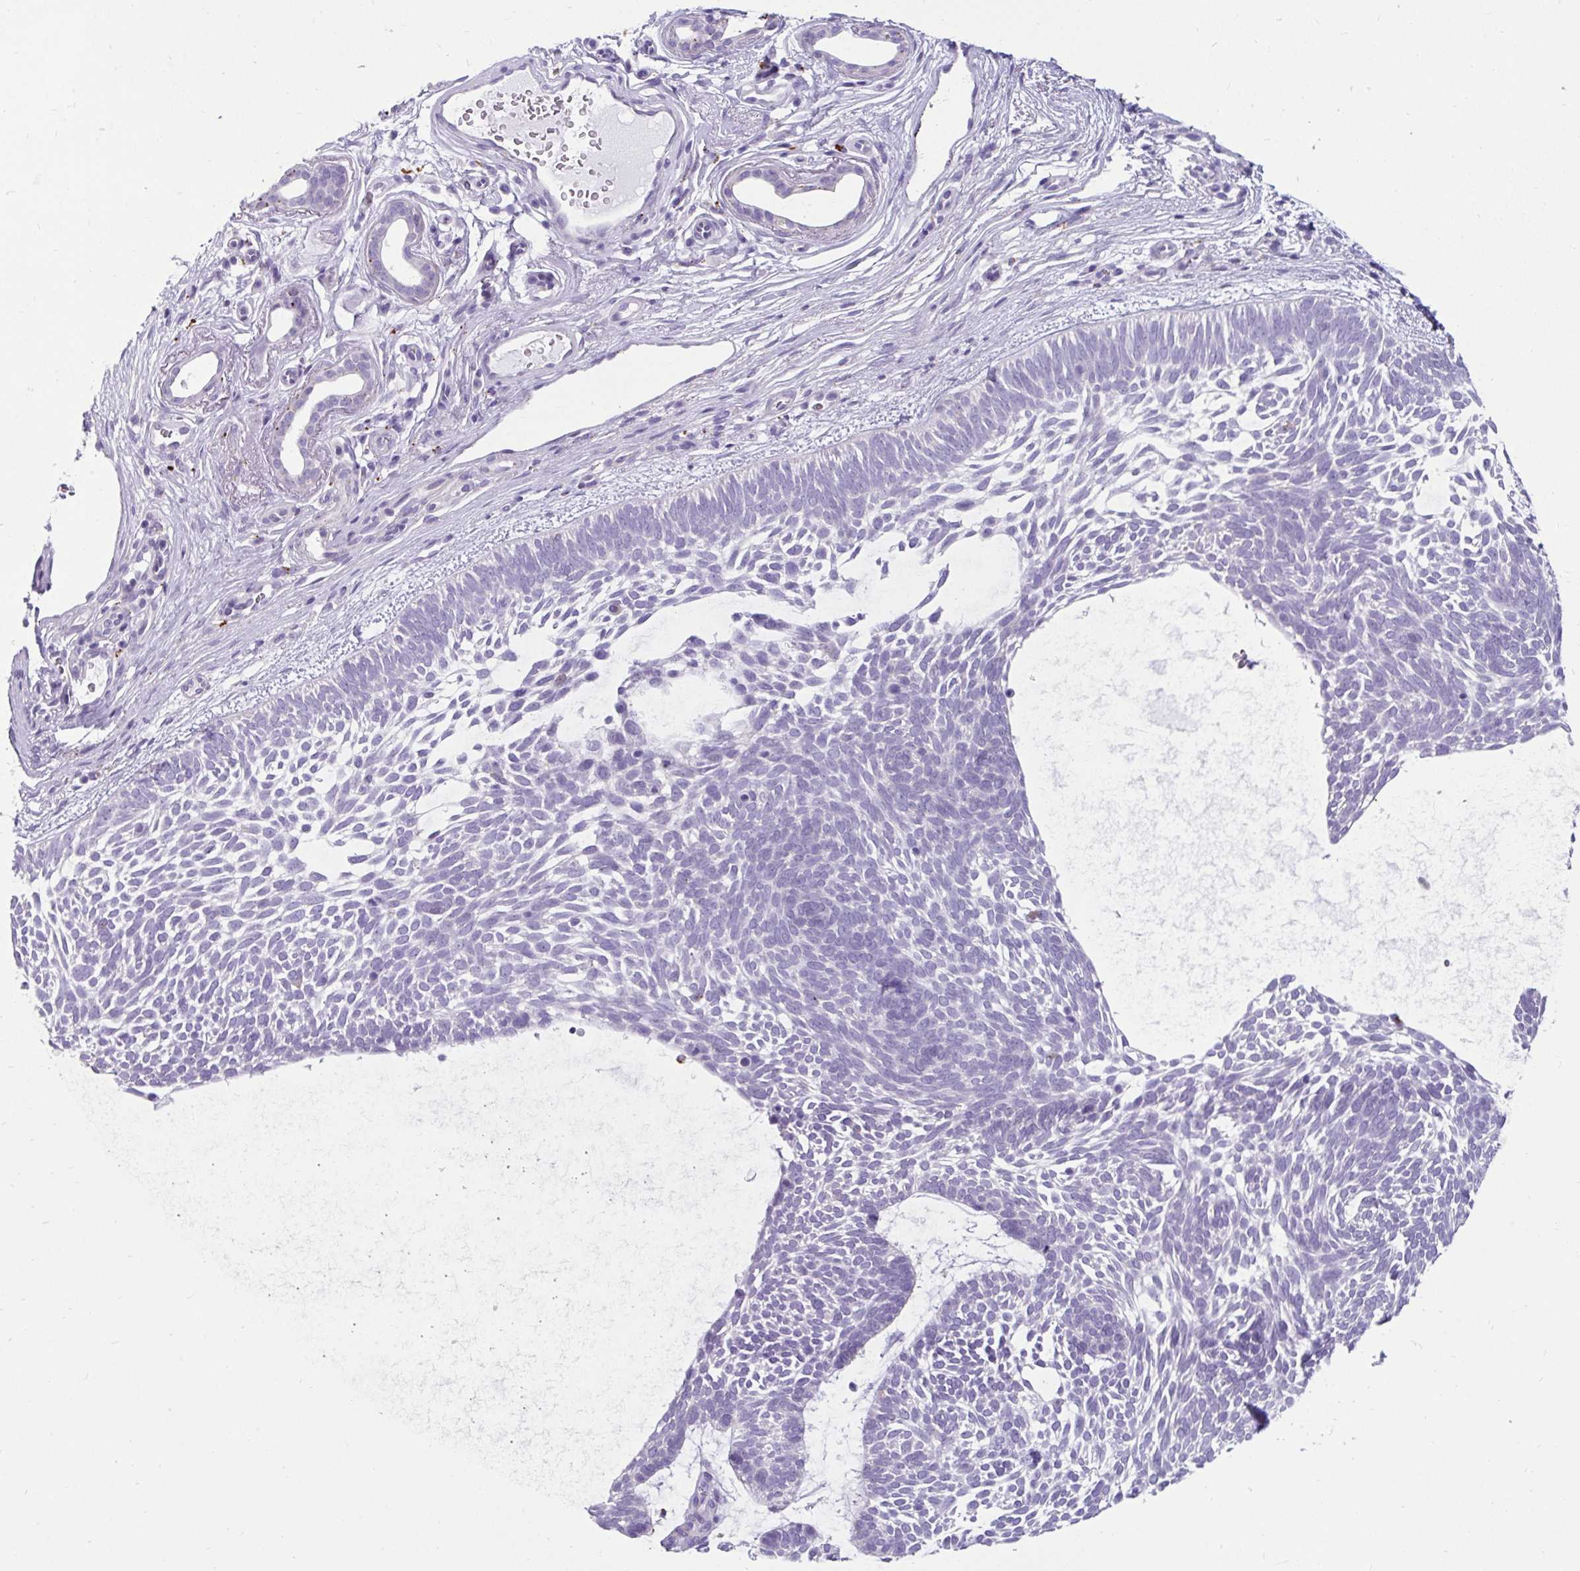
{"staining": {"intensity": "negative", "quantity": "none", "location": "none"}, "tissue": "skin cancer", "cell_type": "Tumor cells", "image_type": "cancer", "snomed": [{"axis": "morphology", "description": "Basal cell carcinoma"}, {"axis": "topography", "description": "Skin"}, {"axis": "topography", "description": "Skin of face"}], "caption": "A photomicrograph of human basal cell carcinoma (skin) is negative for staining in tumor cells.", "gene": "CTSZ", "patient": {"sex": "male", "age": 83}}